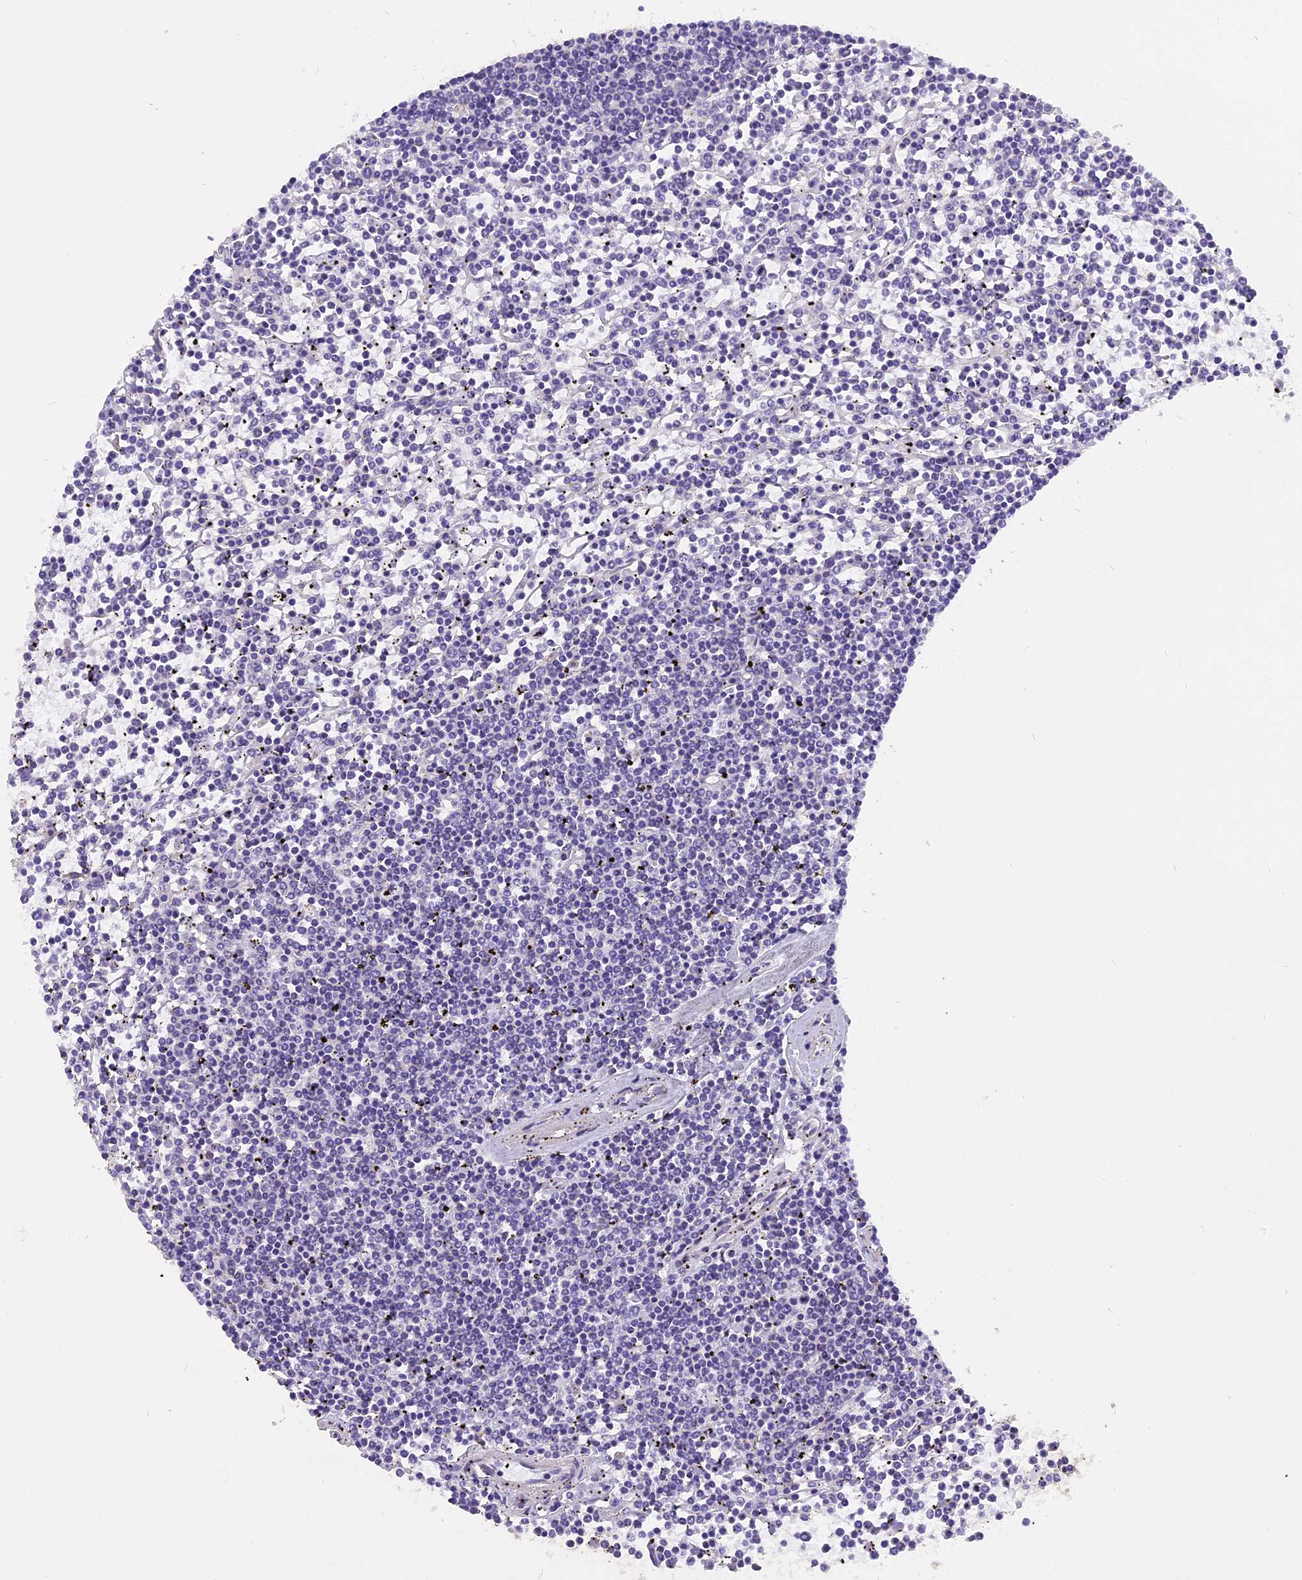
{"staining": {"intensity": "negative", "quantity": "none", "location": "none"}, "tissue": "lymphoma", "cell_type": "Tumor cells", "image_type": "cancer", "snomed": [{"axis": "morphology", "description": "Malignant lymphoma, non-Hodgkin's type, Low grade"}, {"axis": "topography", "description": "Spleen"}], "caption": "A high-resolution histopathology image shows IHC staining of malignant lymphoma, non-Hodgkin's type (low-grade), which exhibits no significant expression in tumor cells.", "gene": "TRIM3", "patient": {"sex": "female", "age": 19}}